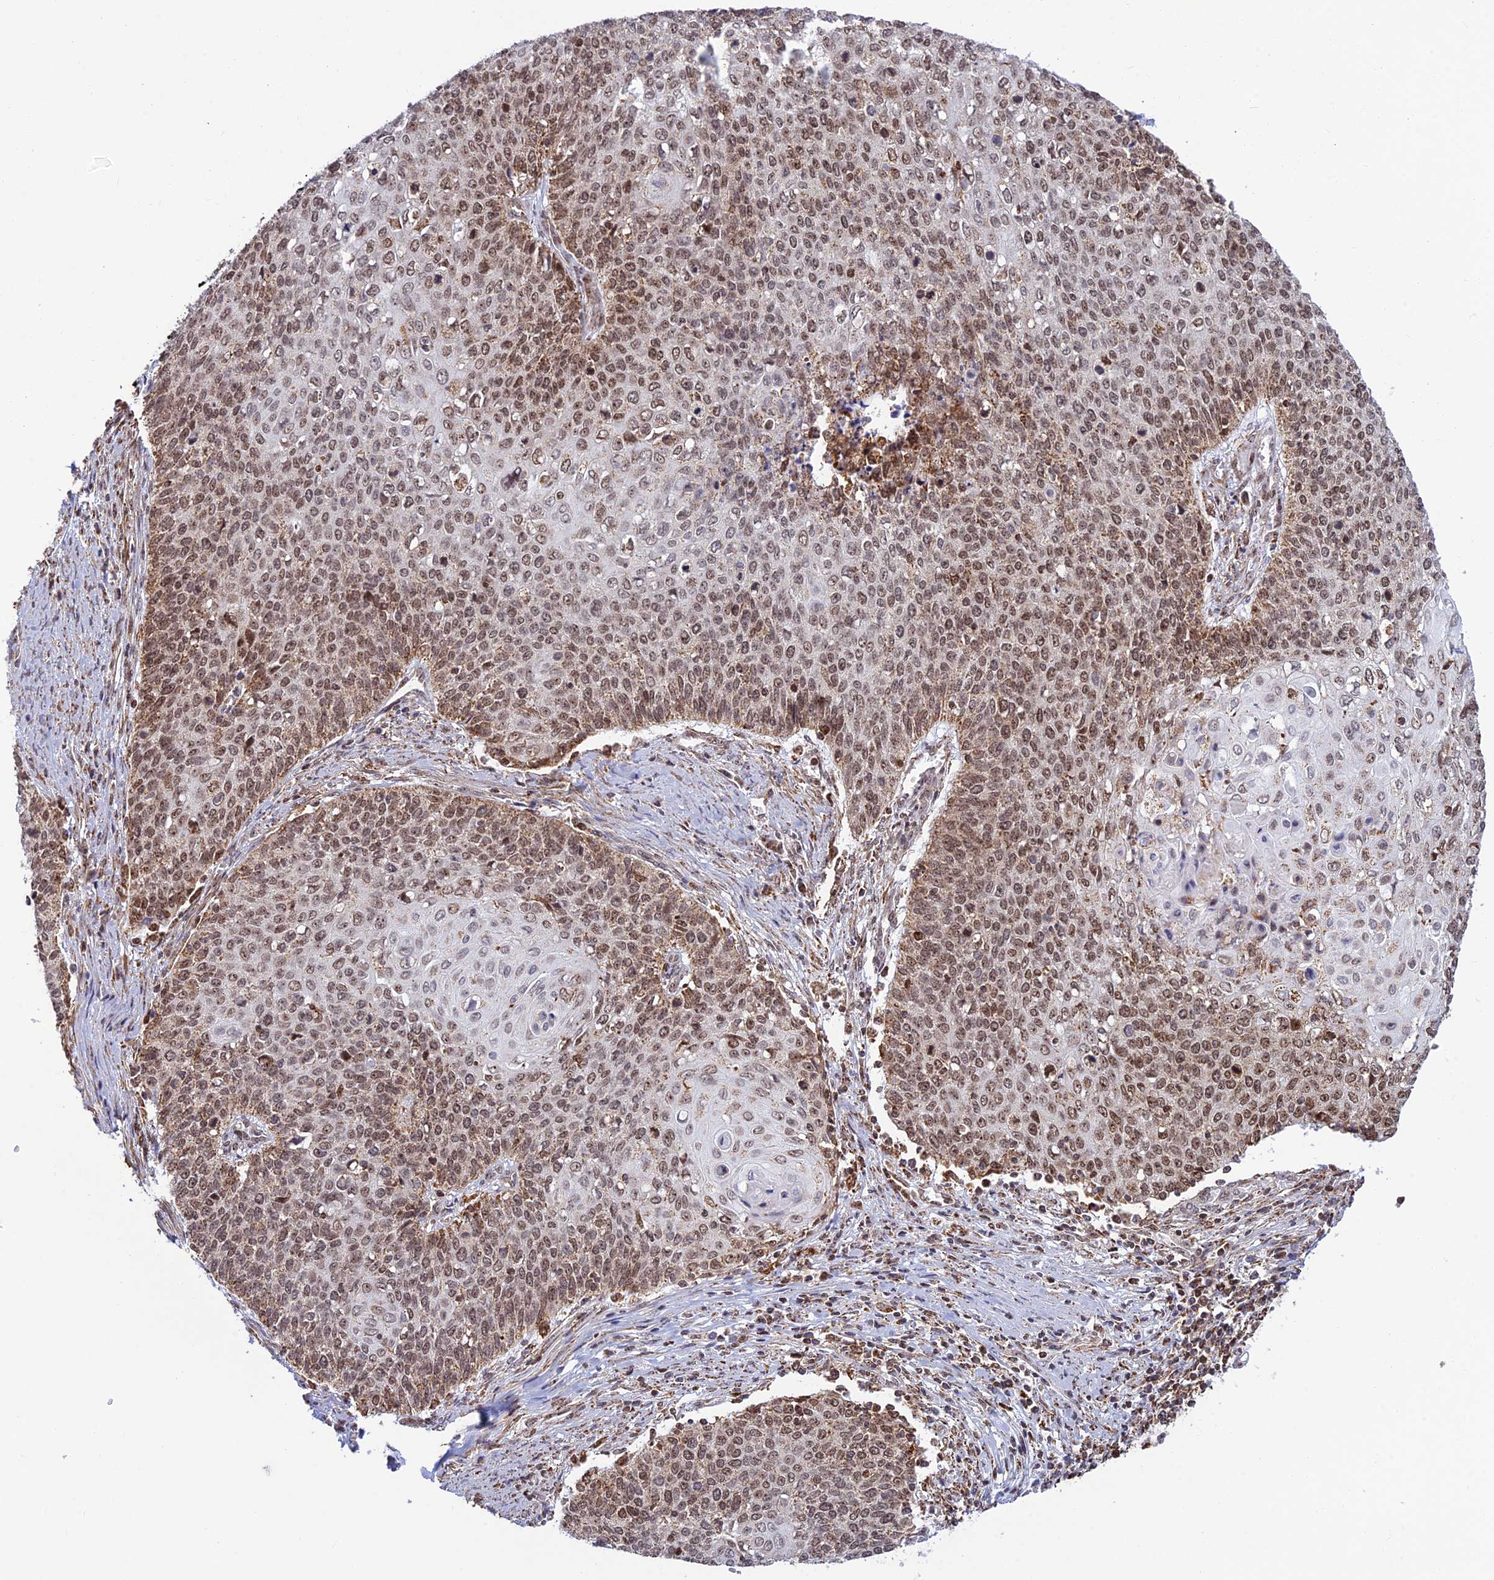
{"staining": {"intensity": "moderate", "quantity": ">75%", "location": "nuclear"}, "tissue": "cervical cancer", "cell_type": "Tumor cells", "image_type": "cancer", "snomed": [{"axis": "morphology", "description": "Squamous cell carcinoma, NOS"}, {"axis": "topography", "description": "Cervix"}], "caption": "Cervical cancer (squamous cell carcinoma) stained for a protein (brown) exhibits moderate nuclear positive positivity in about >75% of tumor cells.", "gene": "POLR1G", "patient": {"sex": "female", "age": 39}}